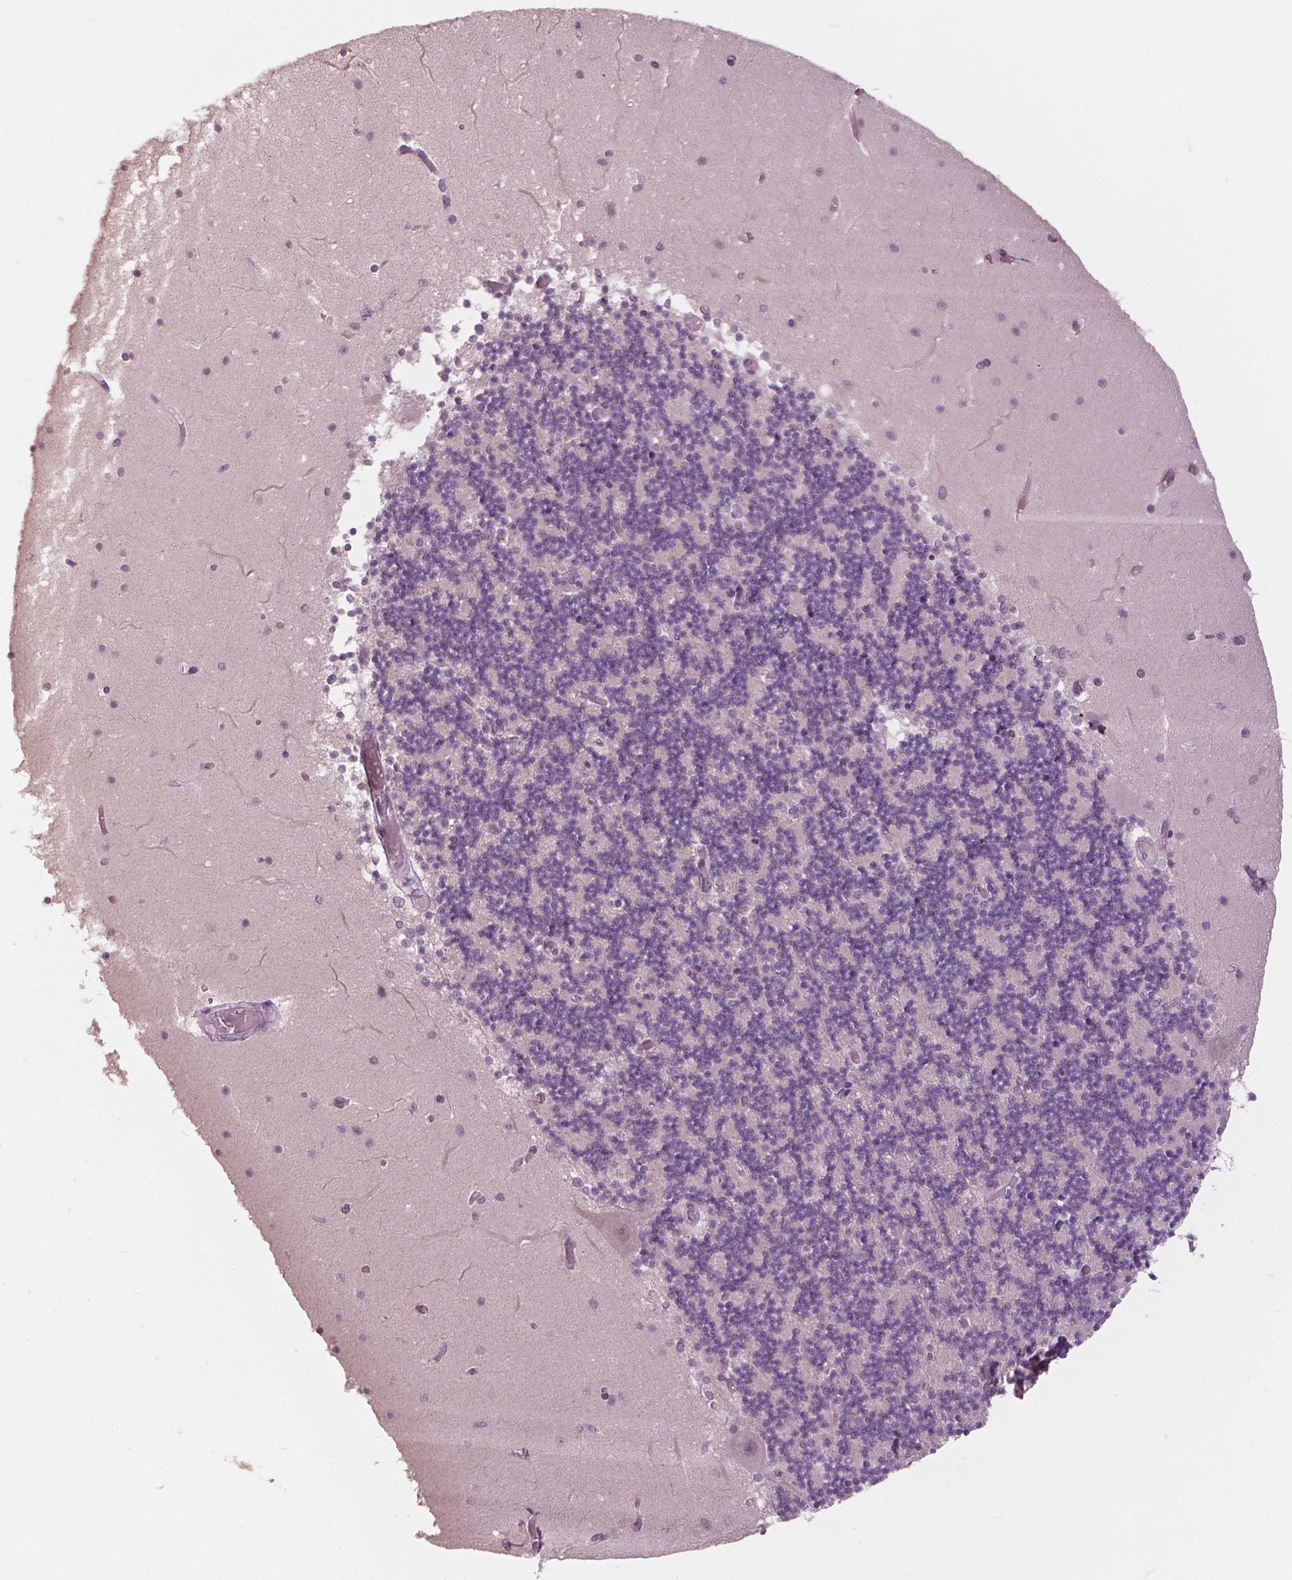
{"staining": {"intensity": "negative", "quantity": "none", "location": "none"}, "tissue": "cerebellum", "cell_type": "Cells in granular layer", "image_type": "normal", "snomed": [{"axis": "morphology", "description": "Normal tissue, NOS"}, {"axis": "topography", "description": "Cerebellum"}], "caption": "Cerebellum was stained to show a protein in brown. There is no significant positivity in cells in granular layer. (DAB (3,3'-diaminobenzidine) immunohistochemistry (IHC) visualized using brightfield microscopy, high magnification).", "gene": "NANOG", "patient": {"sex": "female", "age": 28}}